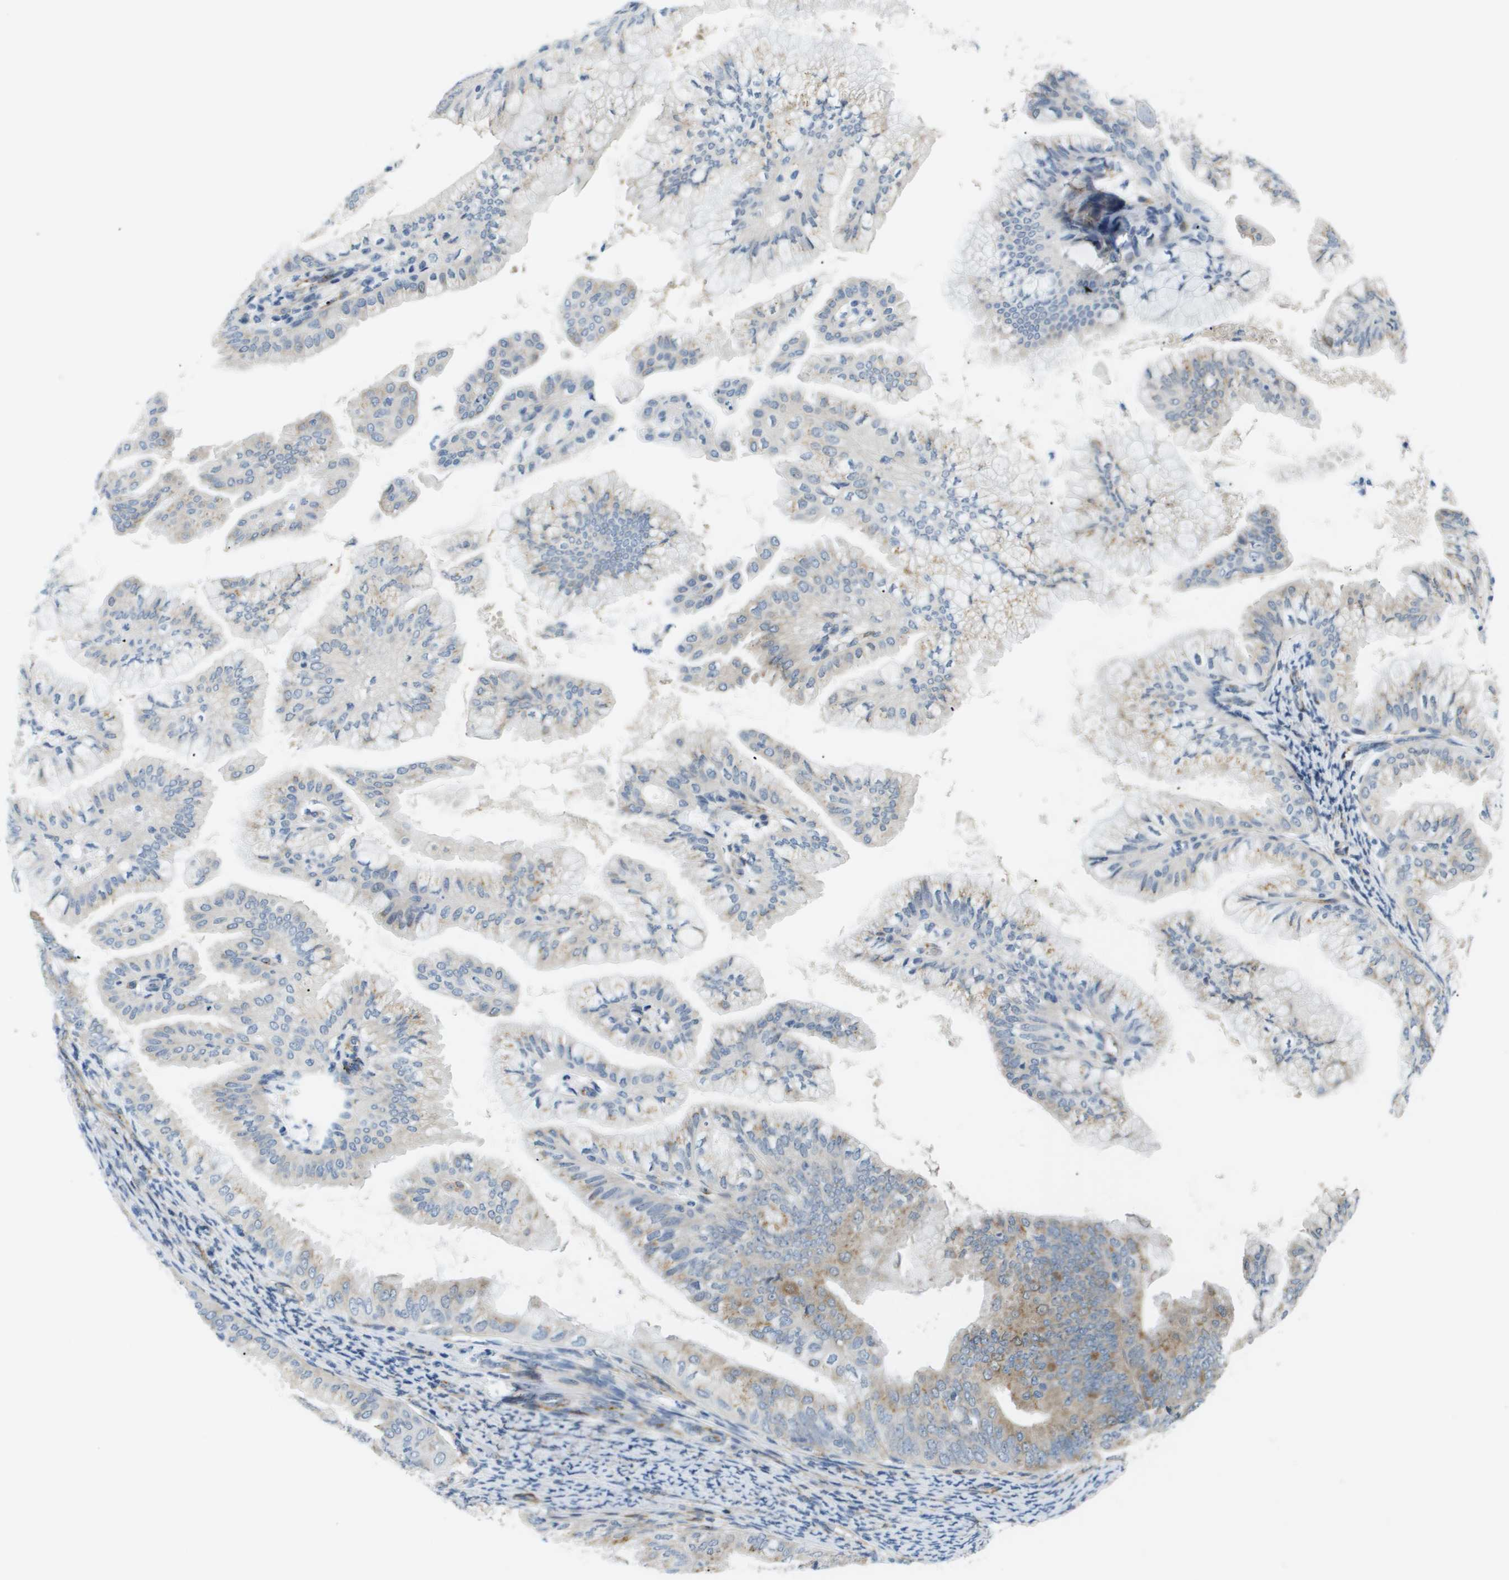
{"staining": {"intensity": "moderate", "quantity": "25%-75%", "location": "cytoplasmic/membranous"}, "tissue": "endometrial cancer", "cell_type": "Tumor cells", "image_type": "cancer", "snomed": [{"axis": "morphology", "description": "Adenocarcinoma, NOS"}, {"axis": "topography", "description": "Endometrium"}], "caption": "Human endometrial adenocarcinoma stained with a brown dye demonstrates moderate cytoplasmic/membranous positive expression in approximately 25%-75% of tumor cells.", "gene": "OTUD5", "patient": {"sex": "female", "age": 63}}